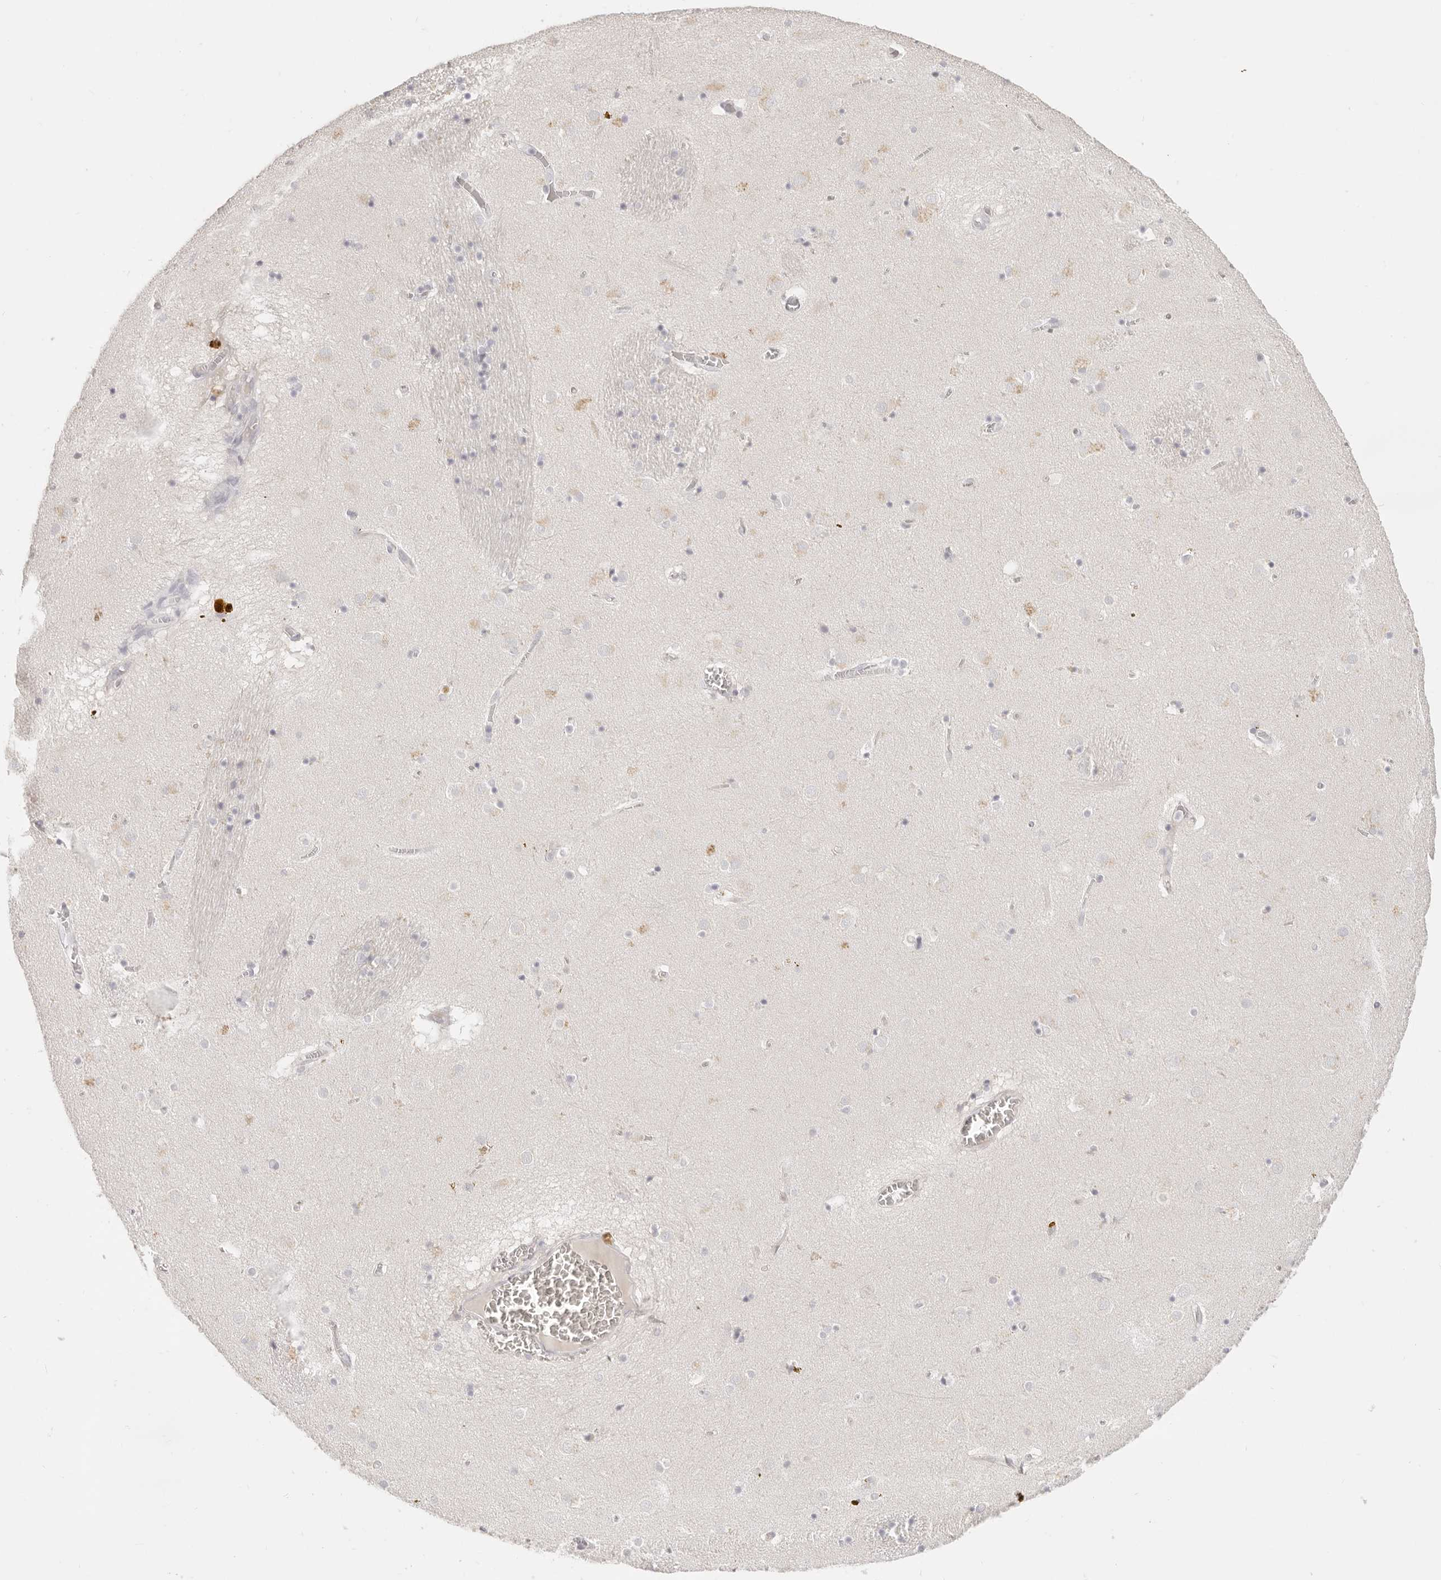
{"staining": {"intensity": "negative", "quantity": "none", "location": "none"}, "tissue": "caudate", "cell_type": "Glial cells", "image_type": "normal", "snomed": [{"axis": "morphology", "description": "Normal tissue, NOS"}, {"axis": "topography", "description": "Lateral ventricle wall"}], "caption": "Immunohistochemistry (IHC) micrograph of benign caudate: caudate stained with DAB (3,3'-diaminobenzidine) reveals no significant protein staining in glial cells. (Brightfield microscopy of DAB IHC at high magnification).", "gene": "EPCAM", "patient": {"sex": "male", "age": 70}}